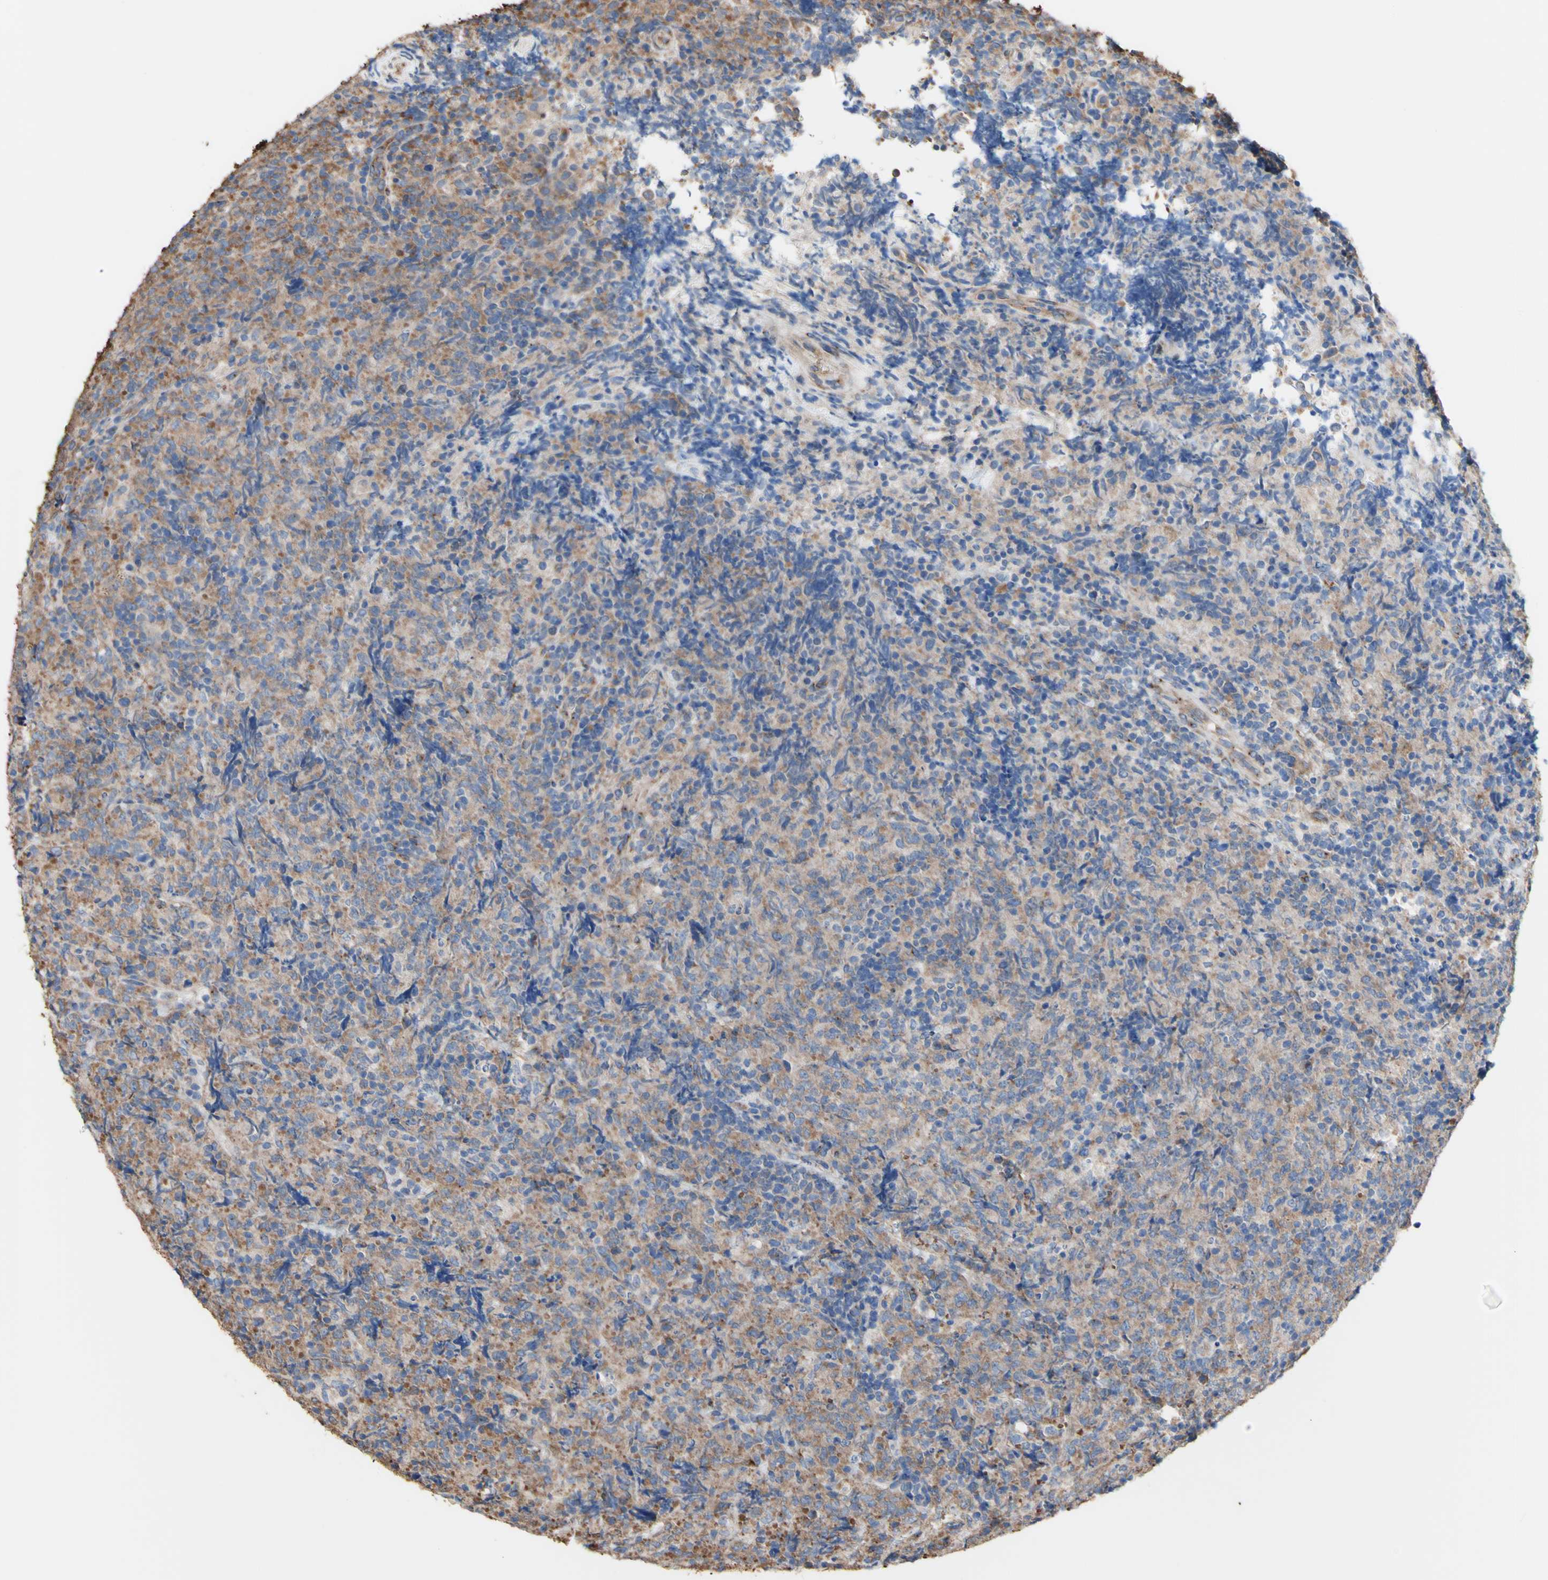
{"staining": {"intensity": "moderate", "quantity": ">75%", "location": "cytoplasmic/membranous"}, "tissue": "lymphoma", "cell_type": "Tumor cells", "image_type": "cancer", "snomed": [{"axis": "morphology", "description": "Malignant lymphoma, non-Hodgkin's type, High grade"}, {"axis": "topography", "description": "Tonsil"}], "caption": "Brown immunohistochemical staining in human lymphoma demonstrates moderate cytoplasmic/membranous expression in about >75% of tumor cells. (DAB (3,3'-diaminobenzidine) IHC with brightfield microscopy, high magnification).", "gene": "LRIG3", "patient": {"sex": "female", "age": 36}}